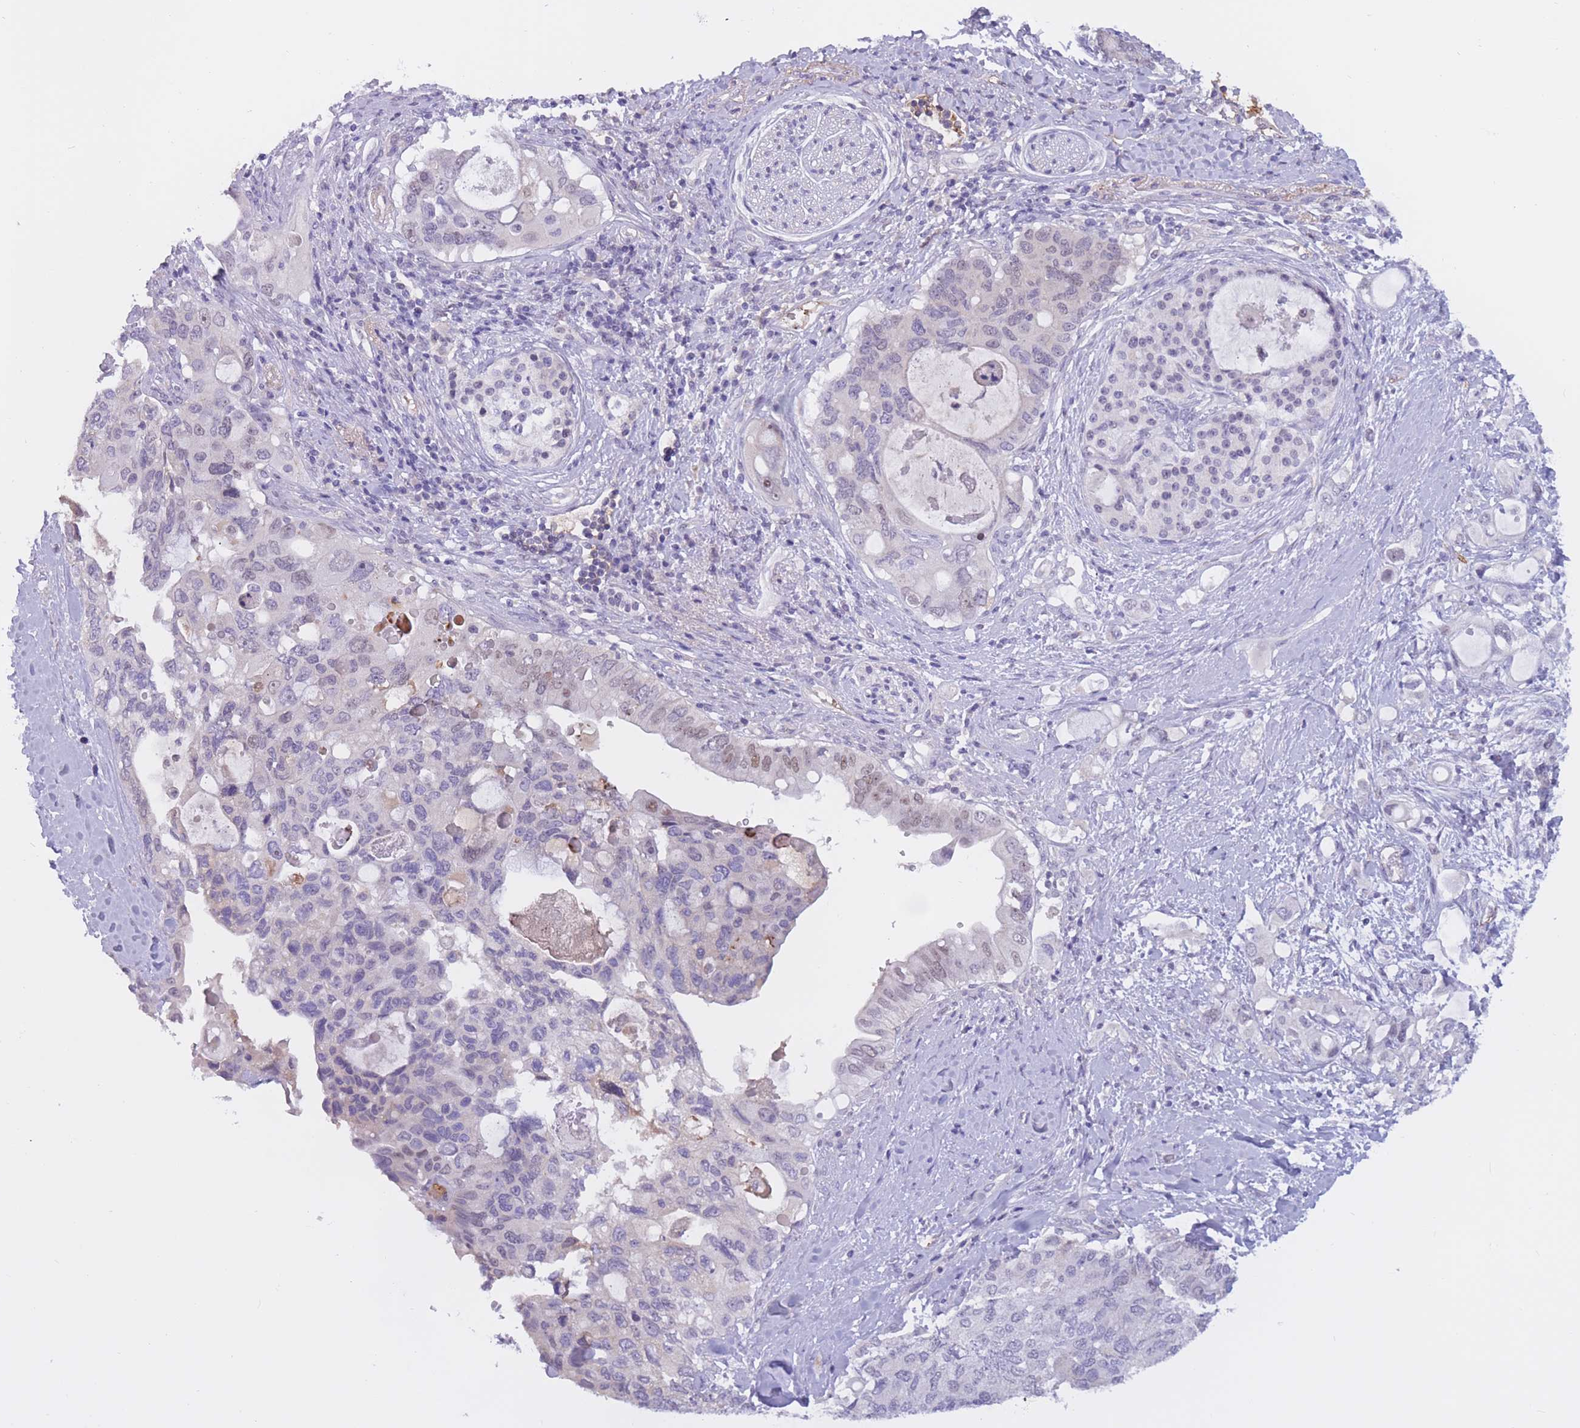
{"staining": {"intensity": "weak", "quantity": "<25%", "location": "nuclear"}, "tissue": "pancreatic cancer", "cell_type": "Tumor cells", "image_type": "cancer", "snomed": [{"axis": "morphology", "description": "Adenocarcinoma, NOS"}, {"axis": "topography", "description": "Pancreas"}], "caption": "Pancreatic cancer stained for a protein using immunohistochemistry demonstrates no expression tumor cells.", "gene": "BOP1", "patient": {"sex": "female", "age": 56}}